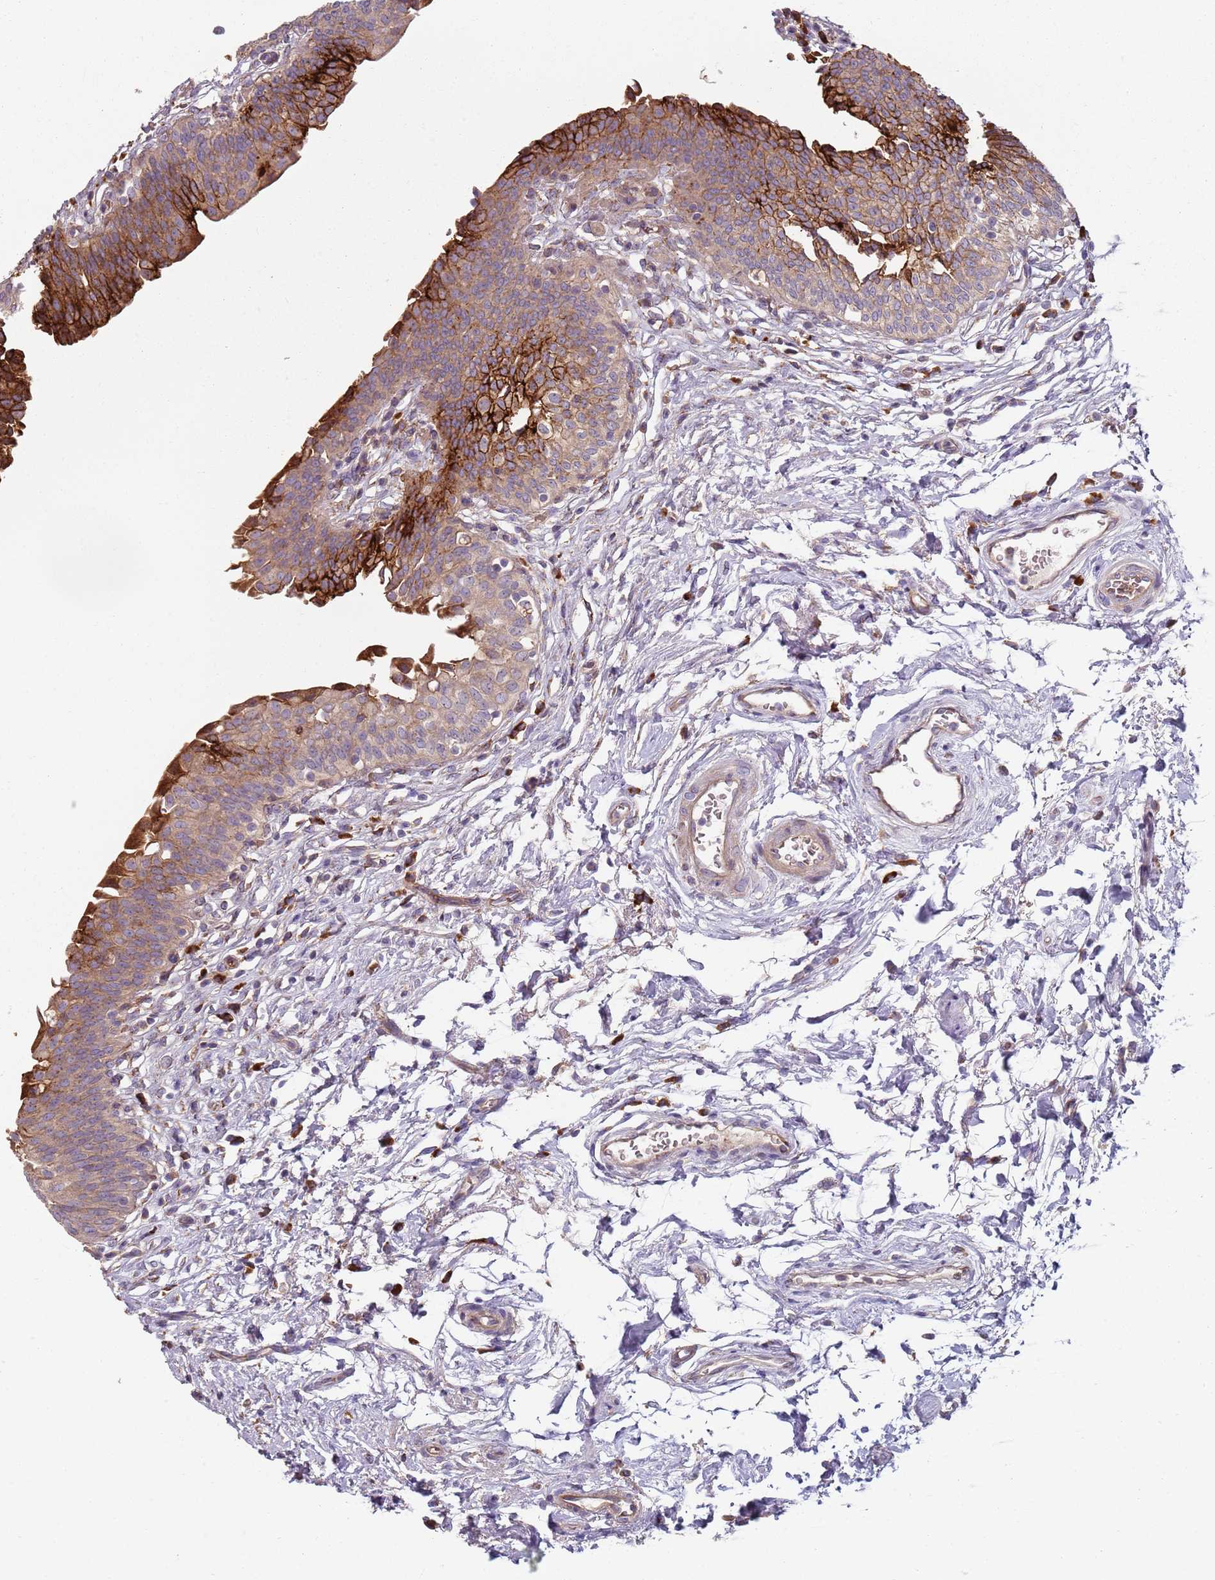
{"staining": {"intensity": "strong", "quantity": "<25%", "location": "cytoplasmic/membranous"}, "tissue": "urinary bladder", "cell_type": "Urothelial cells", "image_type": "normal", "snomed": [{"axis": "morphology", "description": "Normal tissue, NOS"}, {"axis": "topography", "description": "Urinary bladder"}], "caption": "Immunohistochemistry staining of unremarkable urinary bladder, which shows medium levels of strong cytoplasmic/membranous positivity in about <25% of urothelial cells indicating strong cytoplasmic/membranous protein expression. The staining was performed using DAB (3,3'-diaminobenzidine) (brown) for protein detection and nuclei were counterstained in hematoxylin (blue).", "gene": "SPATA2", "patient": {"sex": "male", "age": 83}}